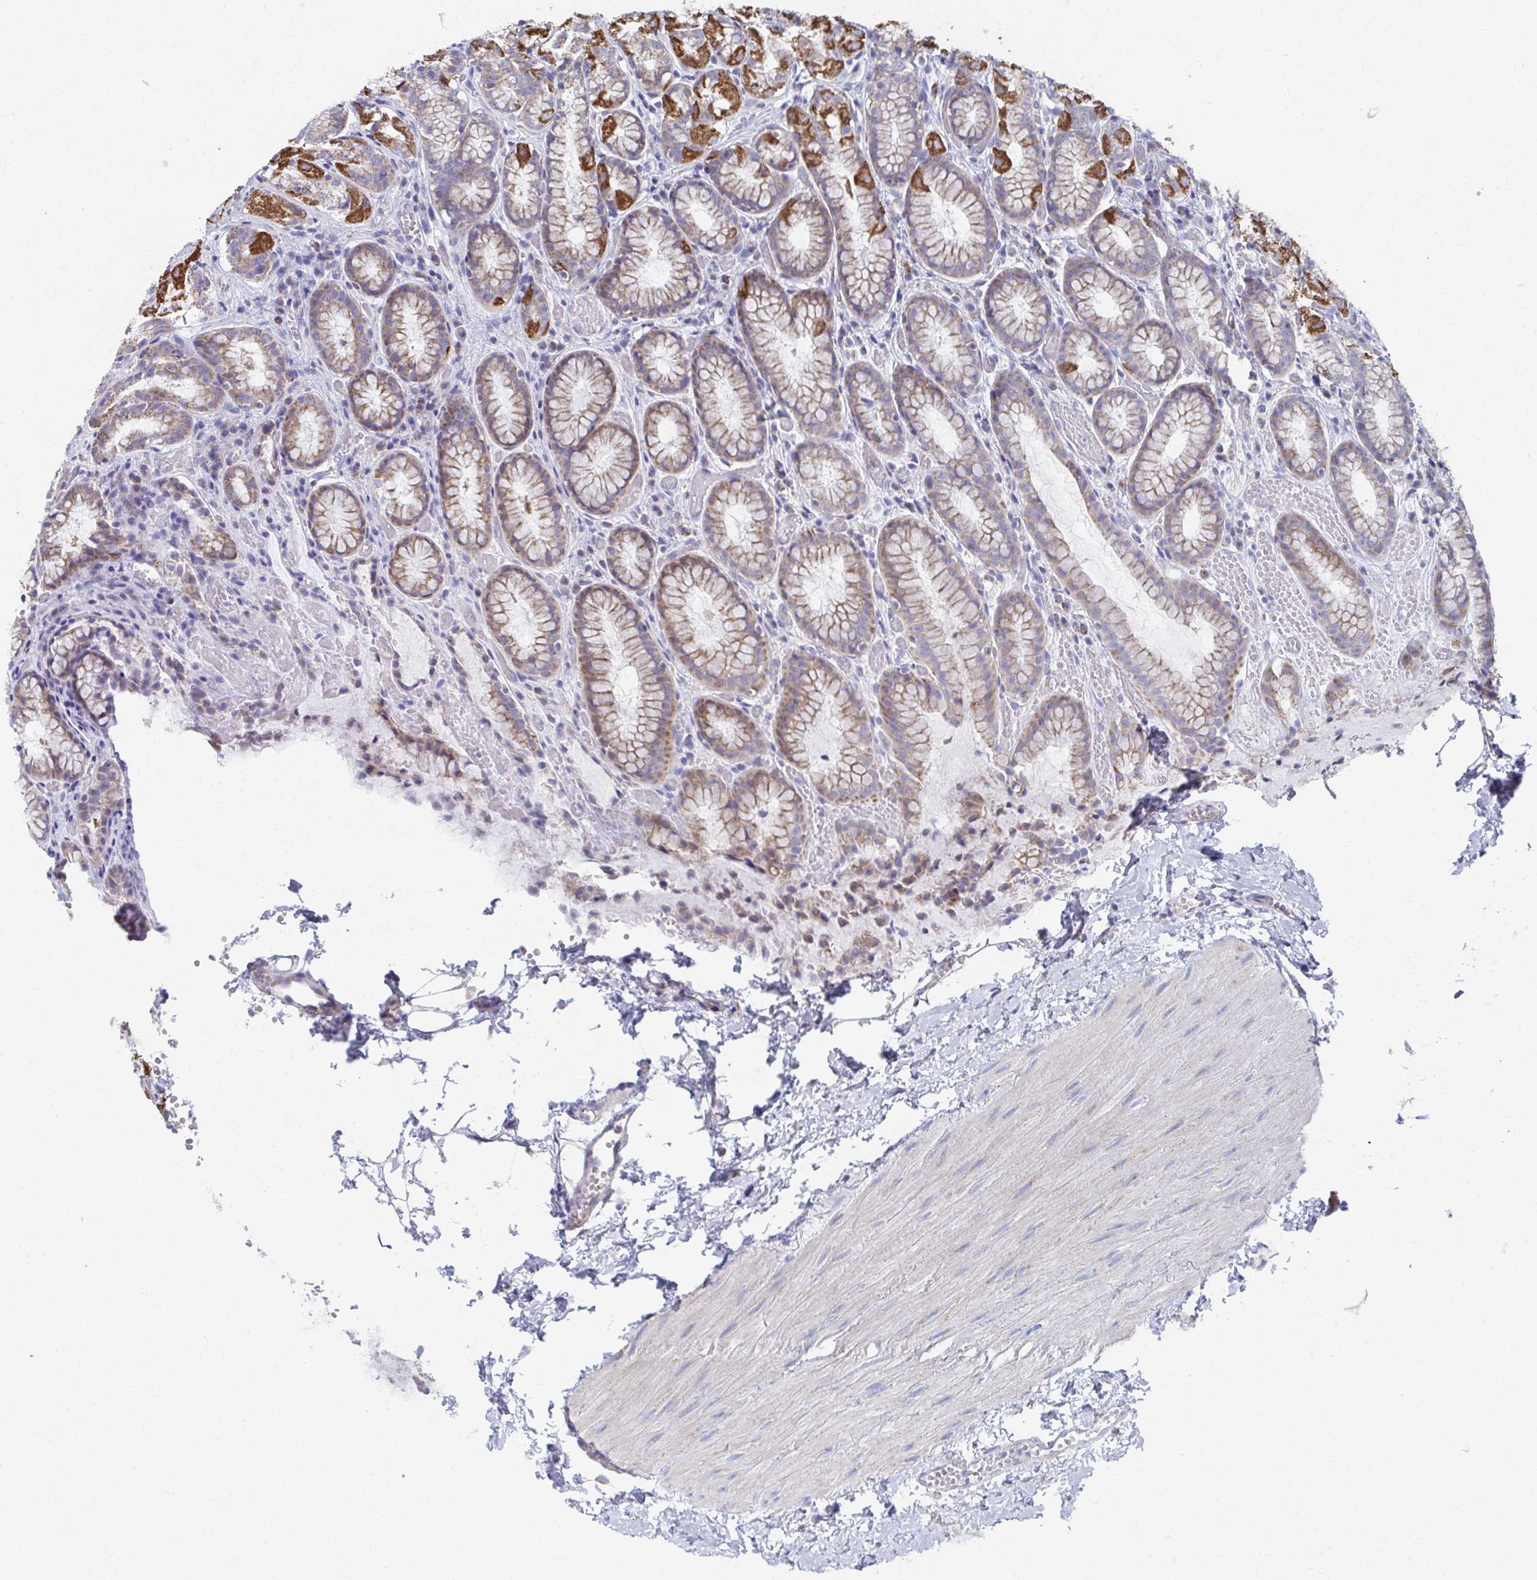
{"staining": {"intensity": "strong", "quantity": "25%-75%", "location": "cytoplasmic/membranous"}, "tissue": "stomach", "cell_type": "Glandular cells", "image_type": "normal", "snomed": [{"axis": "morphology", "description": "Normal tissue, NOS"}, {"axis": "topography", "description": "Stomach"}], "caption": "Glandular cells show high levels of strong cytoplasmic/membranous positivity in about 25%-75% of cells in unremarkable human stomach. The staining is performed using DAB (3,3'-diaminobenzidine) brown chromogen to label protein expression. The nuclei are counter-stained blue using hematoxylin.", "gene": "RCC1L", "patient": {"sex": "male", "age": 70}}